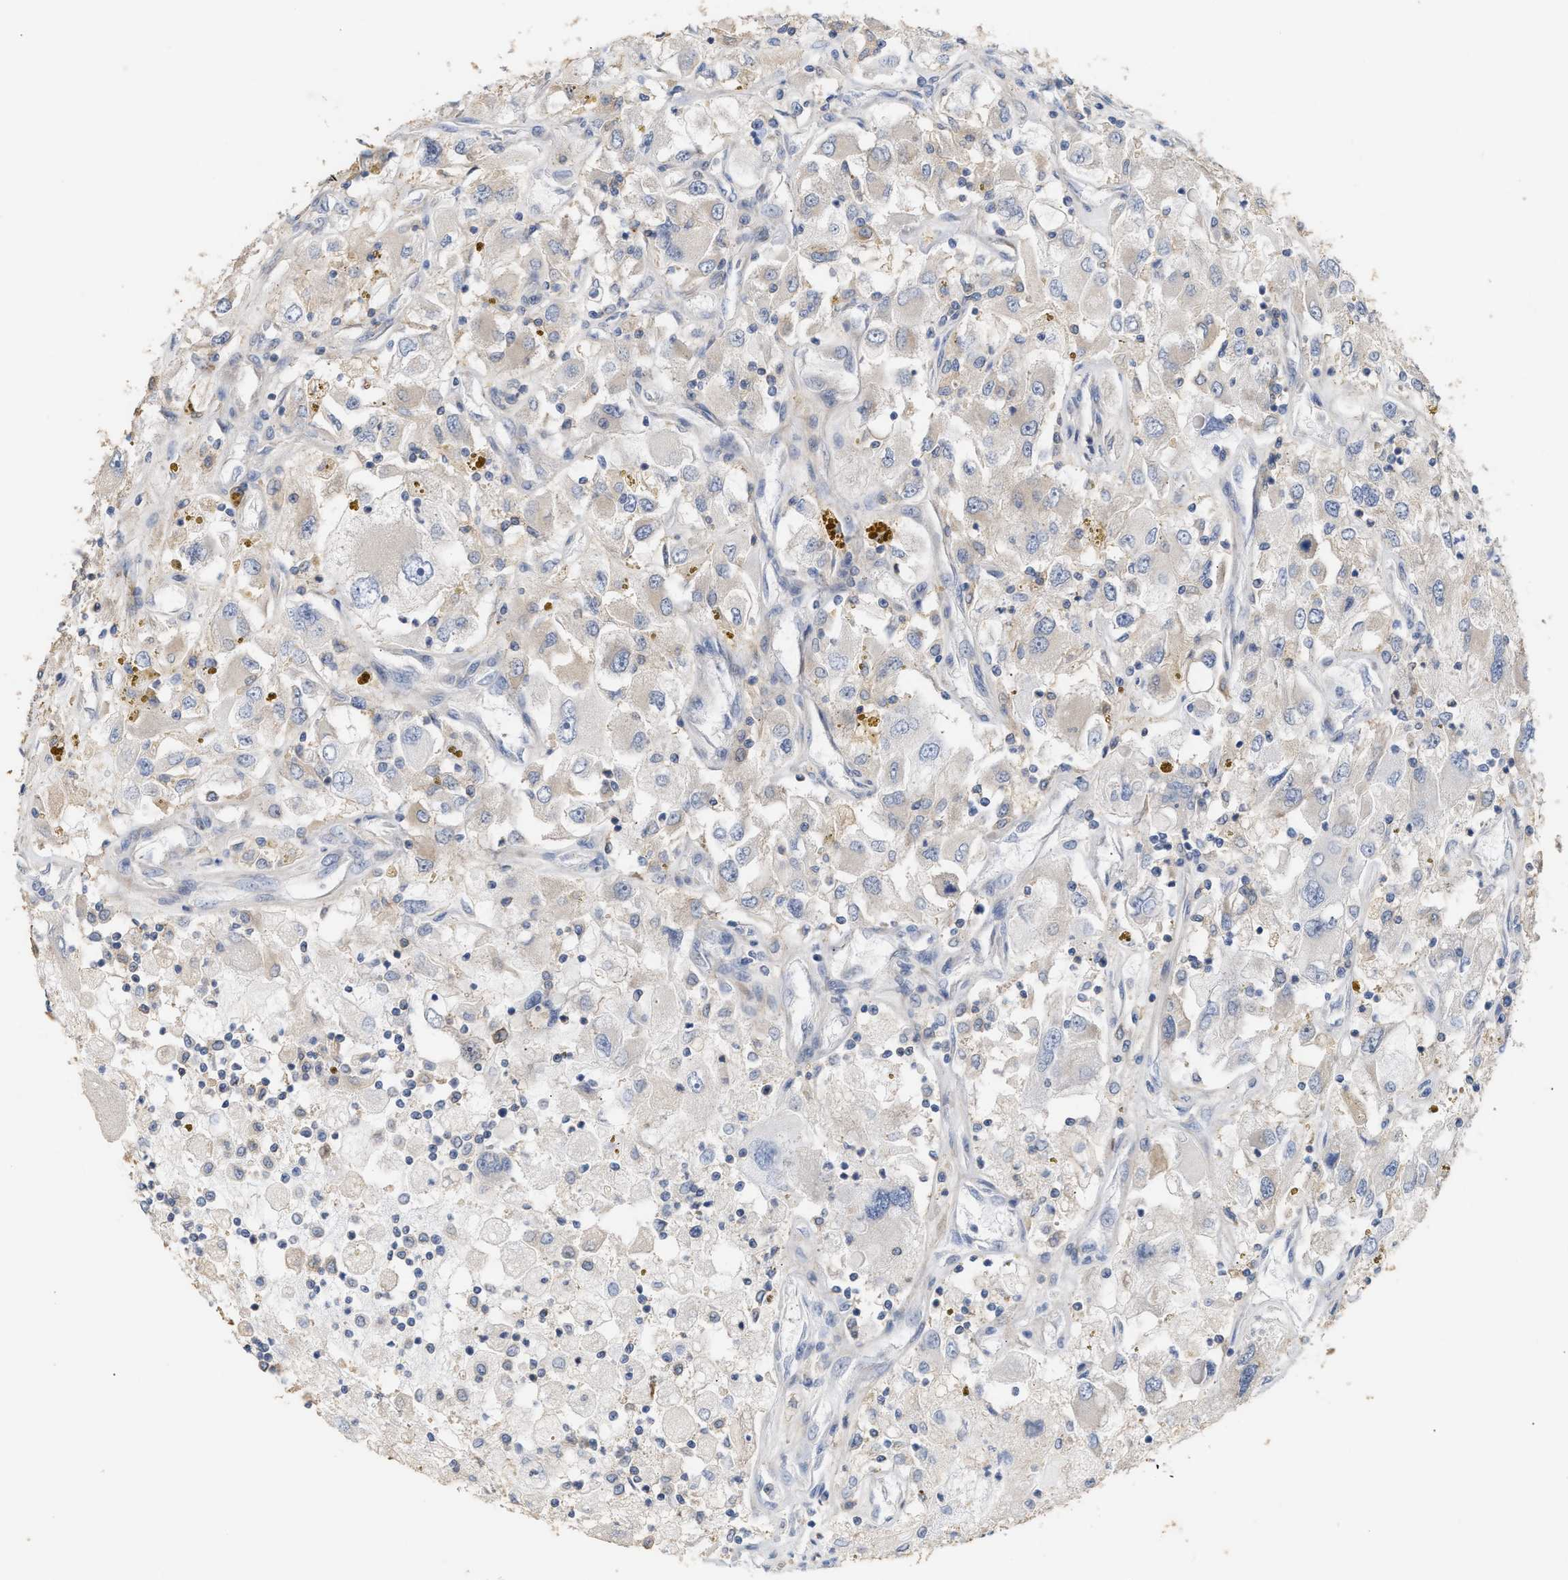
{"staining": {"intensity": "negative", "quantity": "none", "location": "none"}, "tissue": "renal cancer", "cell_type": "Tumor cells", "image_type": "cancer", "snomed": [{"axis": "morphology", "description": "Adenocarcinoma, NOS"}, {"axis": "topography", "description": "Kidney"}], "caption": "Tumor cells show no significant expression in renal cancer (adenocarcinoma).", "gene": "DBNL", "patient": {"sex": "female", "age": 52}}